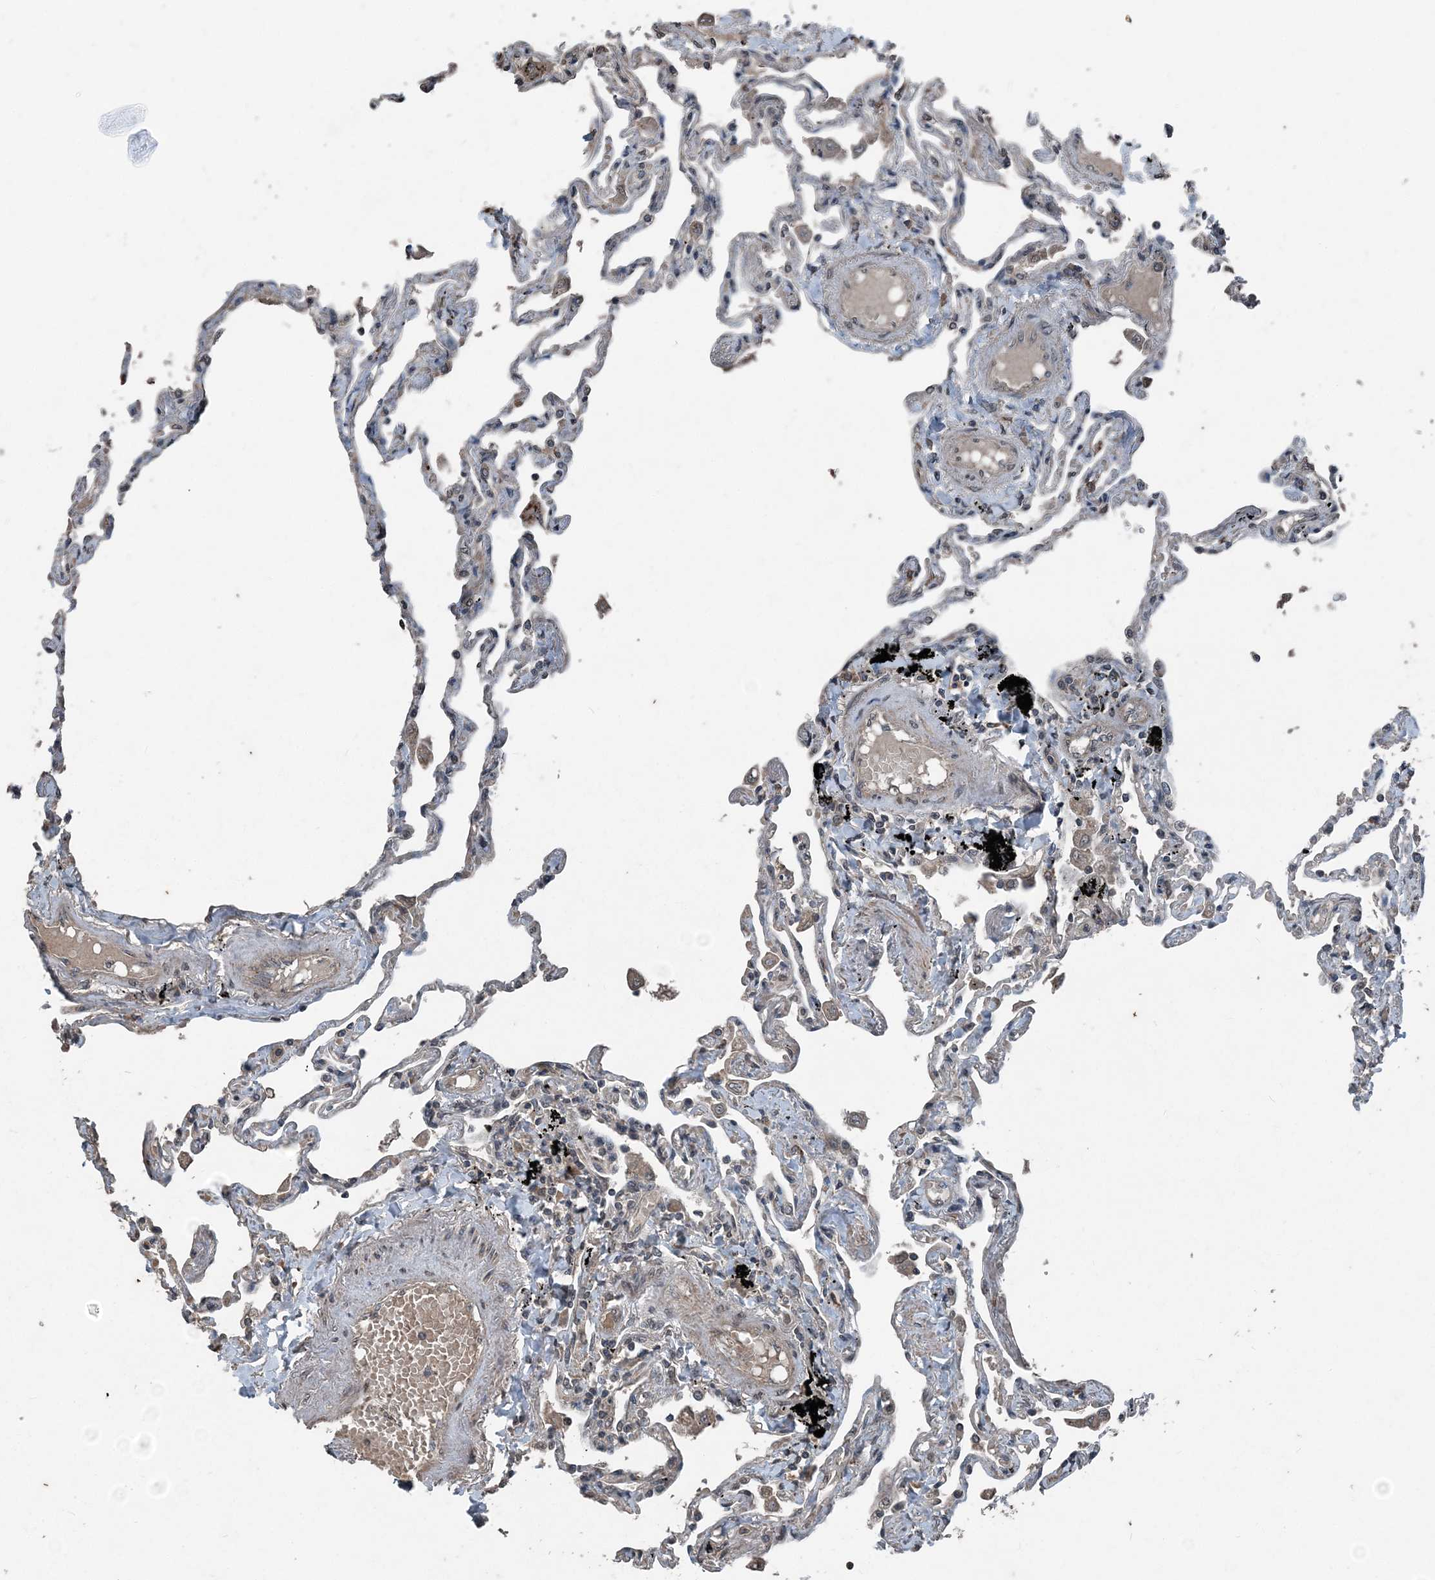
{"staining": {"intensity": "negative", "quantity": "none", "location": "none"}, "tissue": "lung", "cell_type": "Alveolar cells", "image_type": "normal", "snomed": [{"axis": "morphology", "description": "Normal tissue, NOS"}, {"axis": "topography", "description": "Lung"}], "caption": "The micrograph reveals no significant positivity in alveolar cells of lung. The staining was performed using DAB (3,3'-diaminobenzidine) to visualize the protein expression in brown, while the nuclei were stained in blue with hematoxylin (Magnification: 20x).", "gene": "CFL1", "patient": {"sex": "female", "age": 67}}